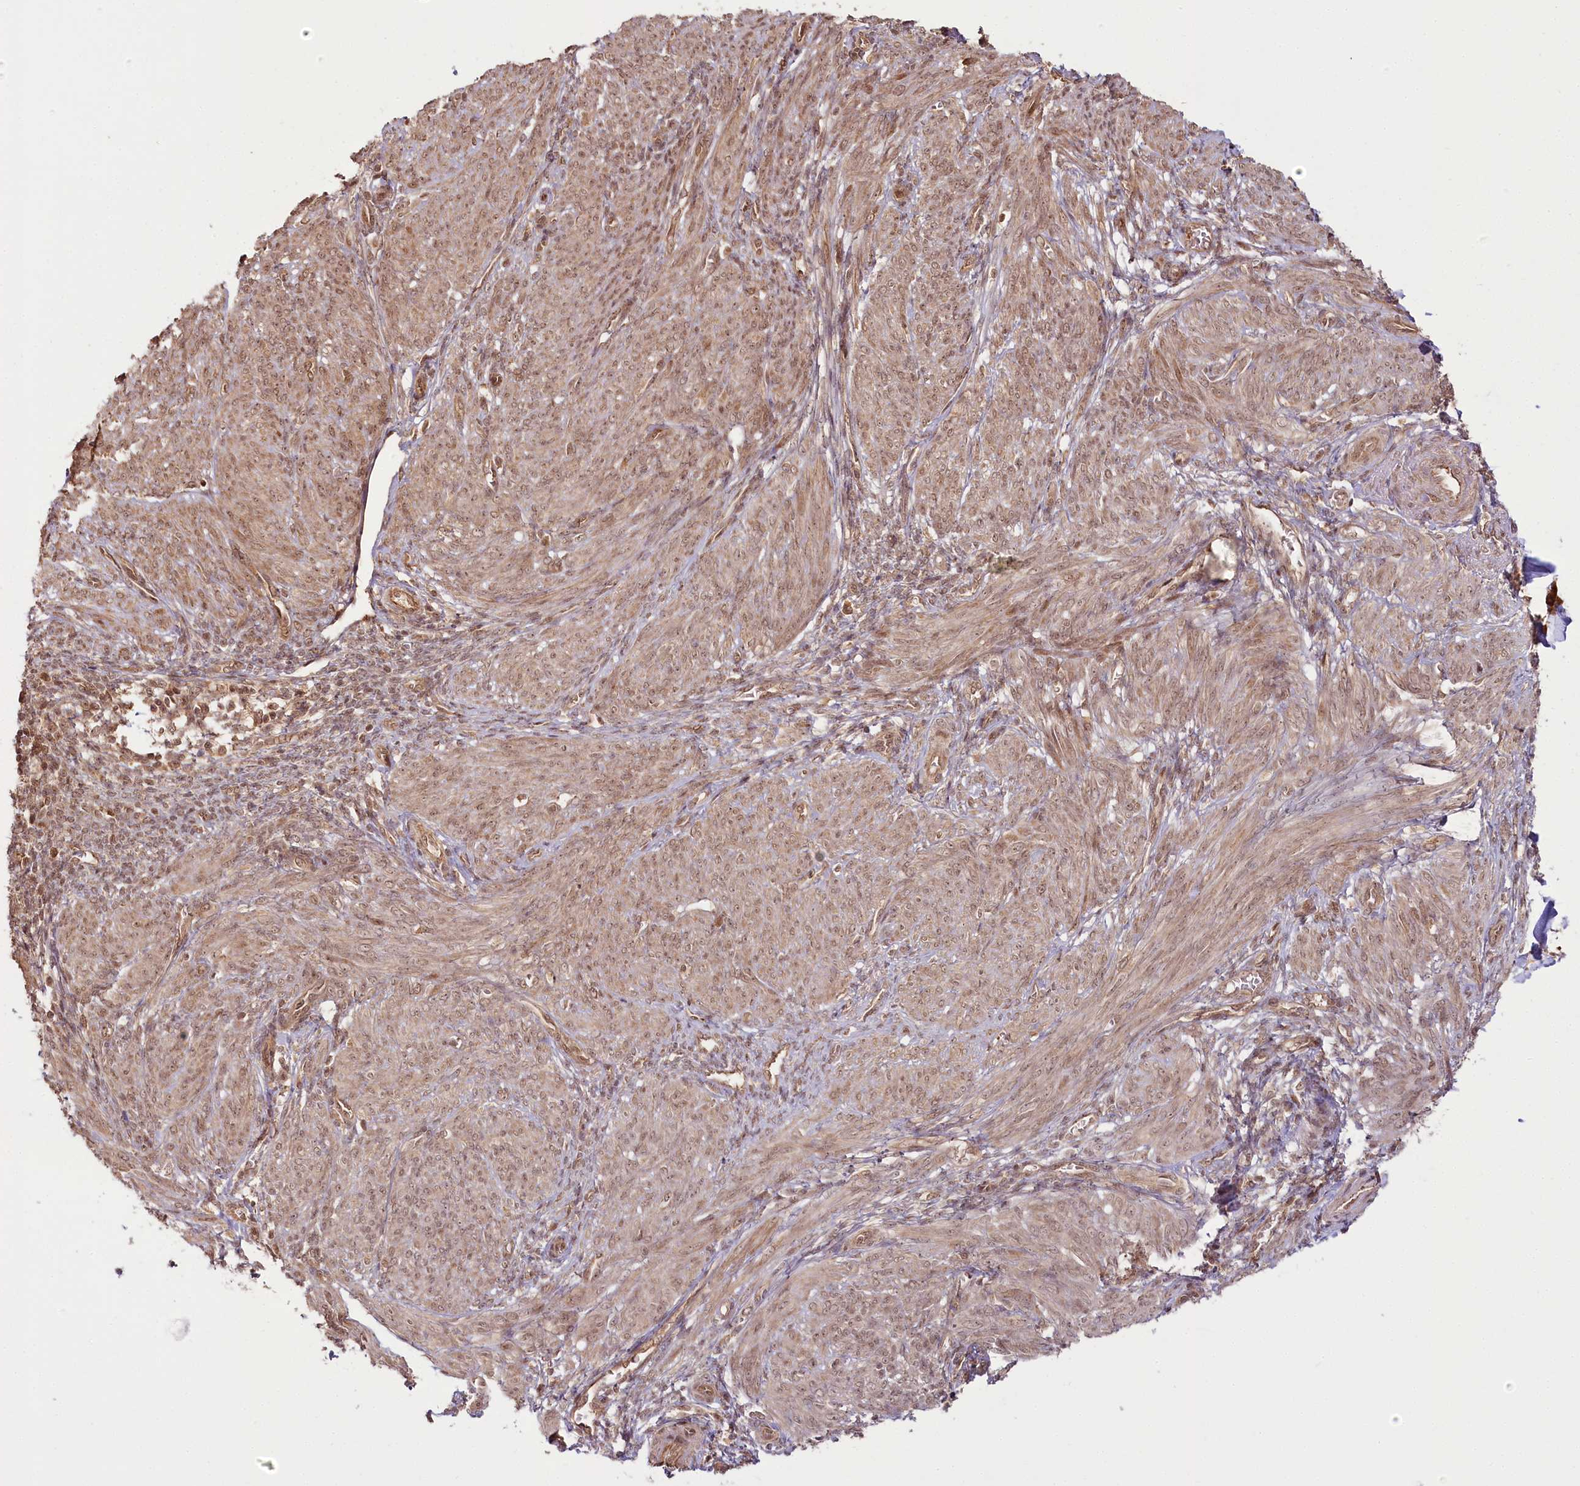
{"staining": {"intensity": "moderate", "quantity": ">75%", "location": "cytoplasmic/membranous"}, "tissue": "smooth muscle", "cell_type": "Smooth muscle cells", "image_type": "normal", "snomed": [{"axis": "morphology", "description": "Normal tissue, NOS"}, {"axis": "topography", "description": "Smooth muscle"}], "caption": "Protein staining of benign smooth muscle demonstrates moderate cytoplasmic/membranous positivity in about >75% of smooth muscle cells.", "gene": "R3HDM2", "patient": {"sex": "female", "age": 39}}